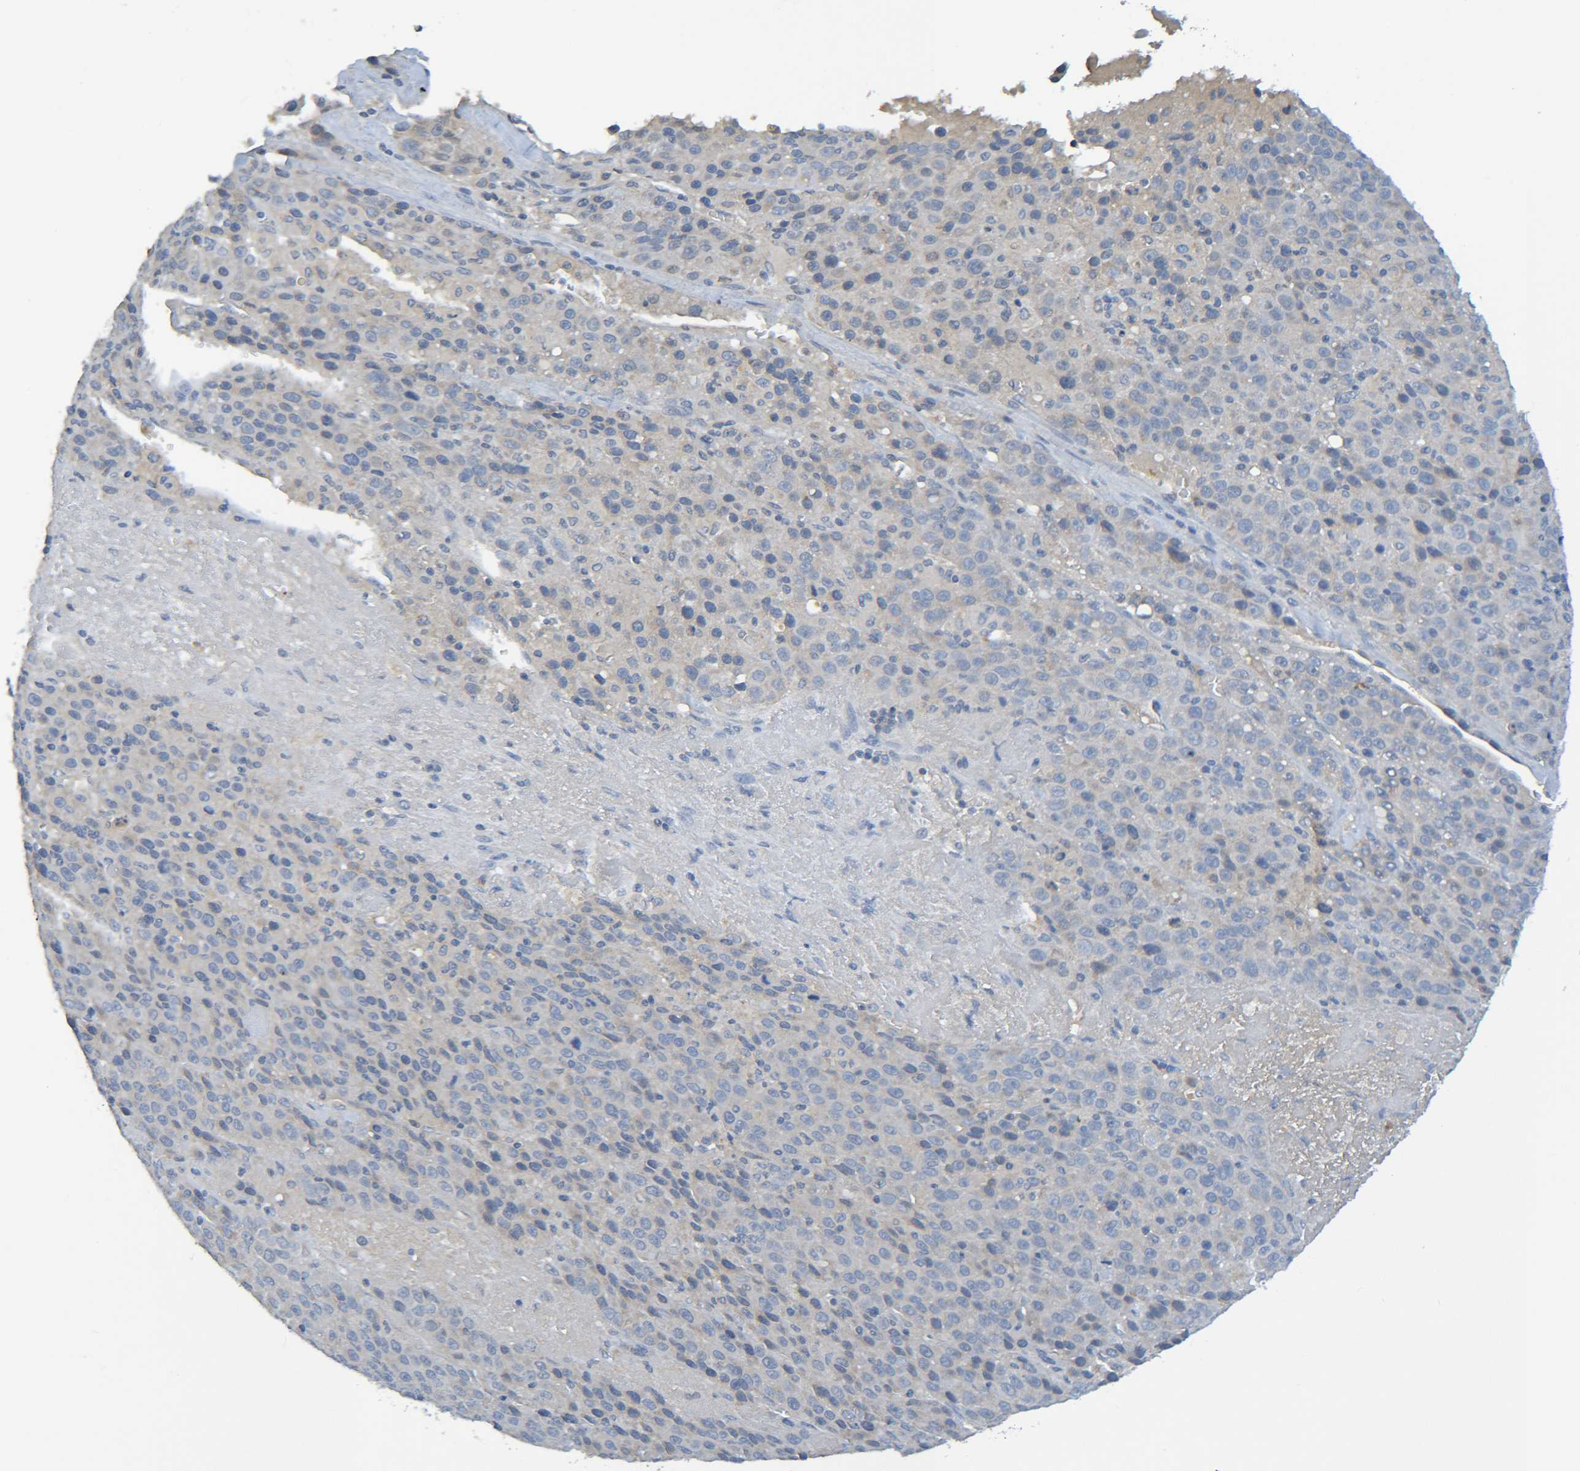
{"staining": {"intensity": "negative", "quantity": "none", "location": "none"}, "tissue": "liver cancer", "cell_type": "Tumor cells", "image_type": "cancer", "snomed": [{"axis": "morphology", "description": "Carcinoma, Hepatocellular, NOS"}, {"axis": "topography", "description": "Liver"}], "caption": "High magnification brightfield microscopy of liver cancer stained with DAB (brown) and counterstained with hematoxylin (blue): tumor cells show no significant expression.", "gene": "C1QA", "patient": {"sex": "female", "age": 53}}